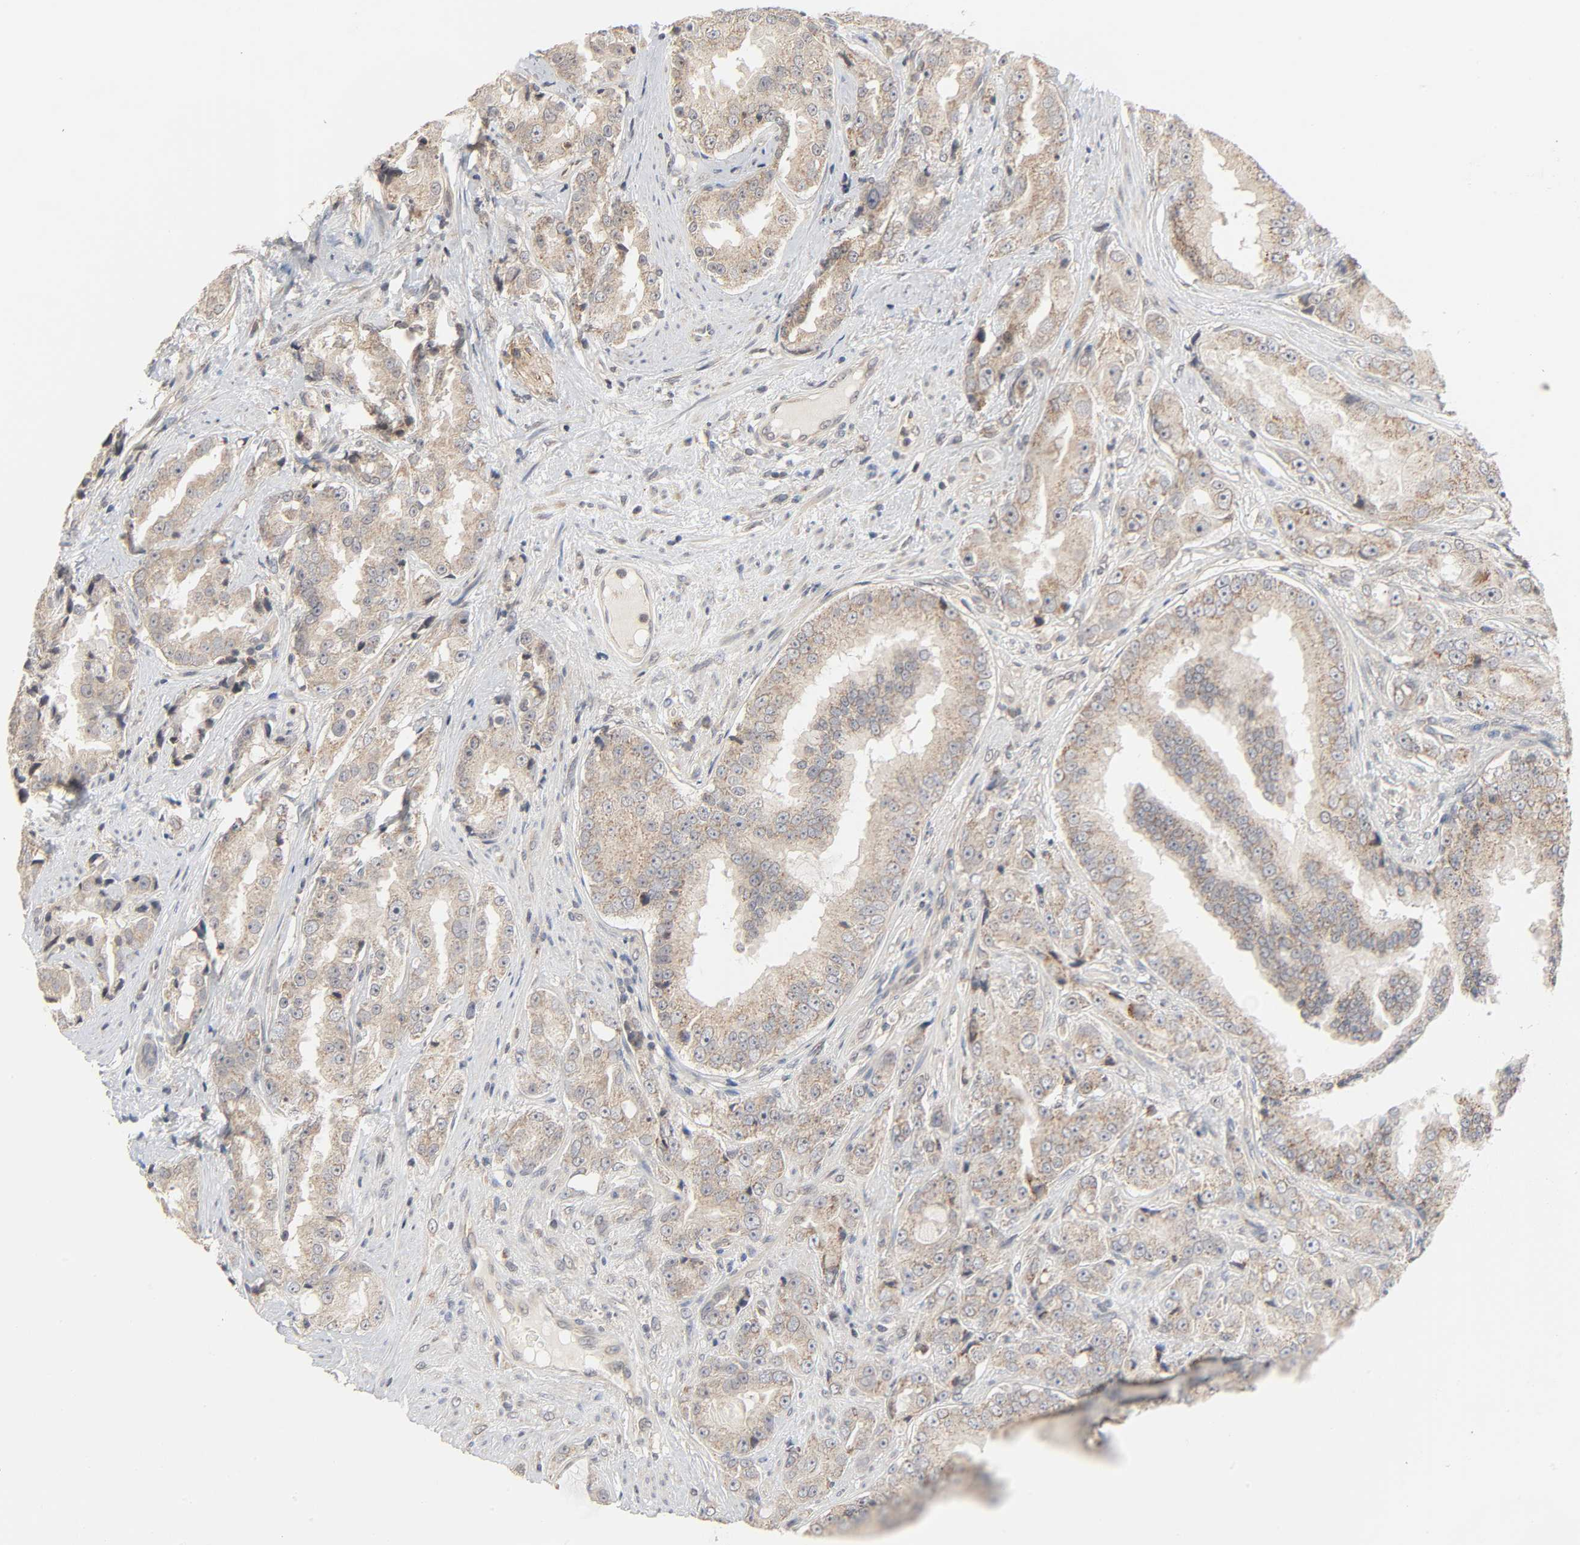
{"staining": {"intensity": "weak", "quantity": ">75%", "location": "cytoplasmic/membranous"}, "tissue": "prostate cancer", "cell_type": "Tumor cells", "image_type": "cancer", "snomed": [{"axis": "morphology", "description": "Adenocarcinoma, High grade"}, {"axis": "topography", "description": "Prostate"}], "caption": "Tumor cells exhibit low levels of weak cytoplasmic/membranous positivity in approximately >75% of cells in prostate adenocarcinoma (high-grade). (brown staining indicates protein expression, while blue staining denotes nuclei).", "gene": "CLEC4E", "patient": {"sex": "male", "age": 73}}